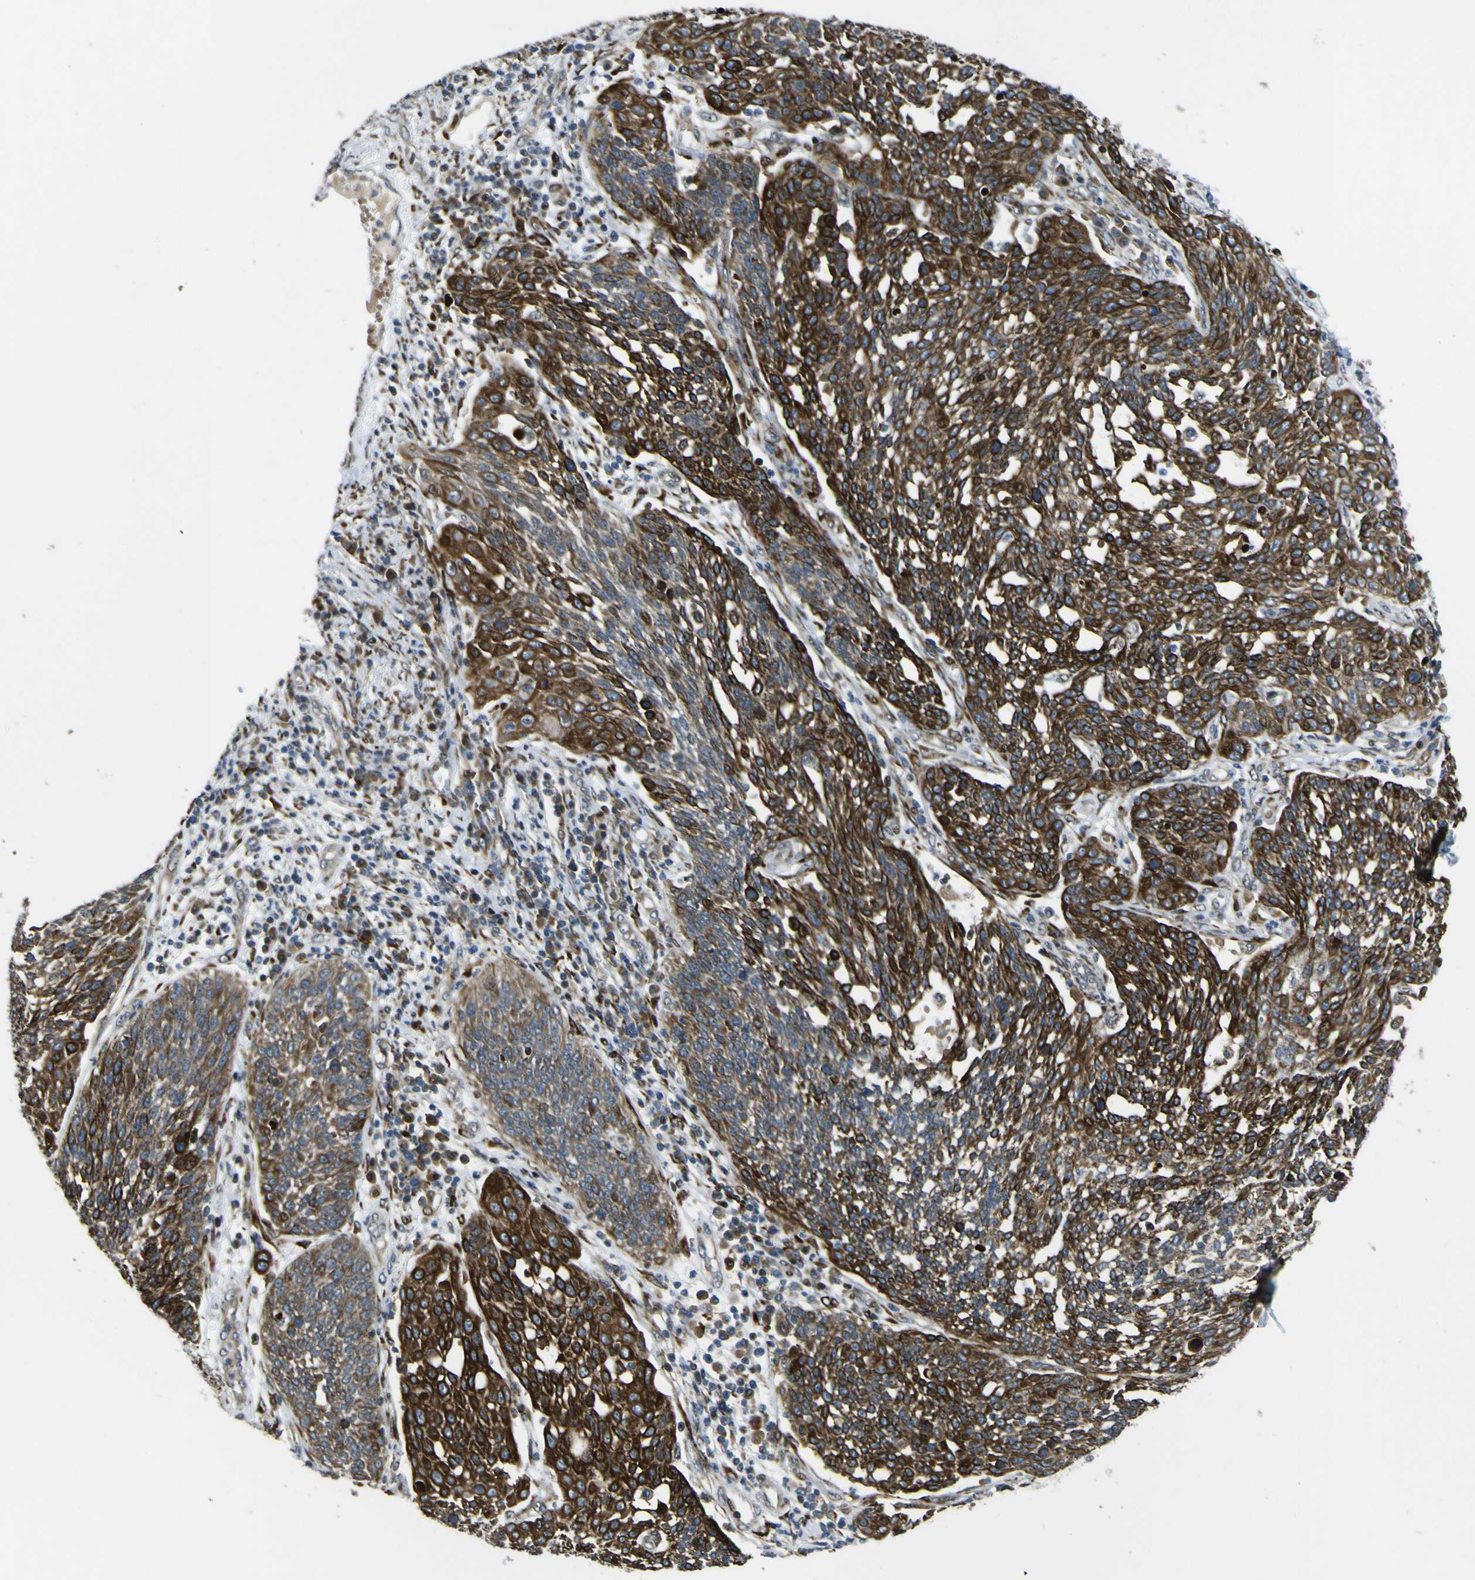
{"staining": {"intensity": "strong", "quantity": ">75%", "location": "cytoplasmic/membranous"}, "tissue": "cervical cancer", "cell_type": "Tumor cells", "image_type": "cancer", "snomed": [{"axis": "morphology", "description": "Squamous cell carcinoma, NOS"}, {"axis": "topography", "description": "Cervix"}], "caption": "Immunohistochemistry (IHC) of human cervical squamous cell carcinoma reveals high levels of strong cytoplasmic/membranous expression in approximately >75% of tumor cells.", "gene": "LBHD1", "patient": {"sex": "female", "age": 34}}